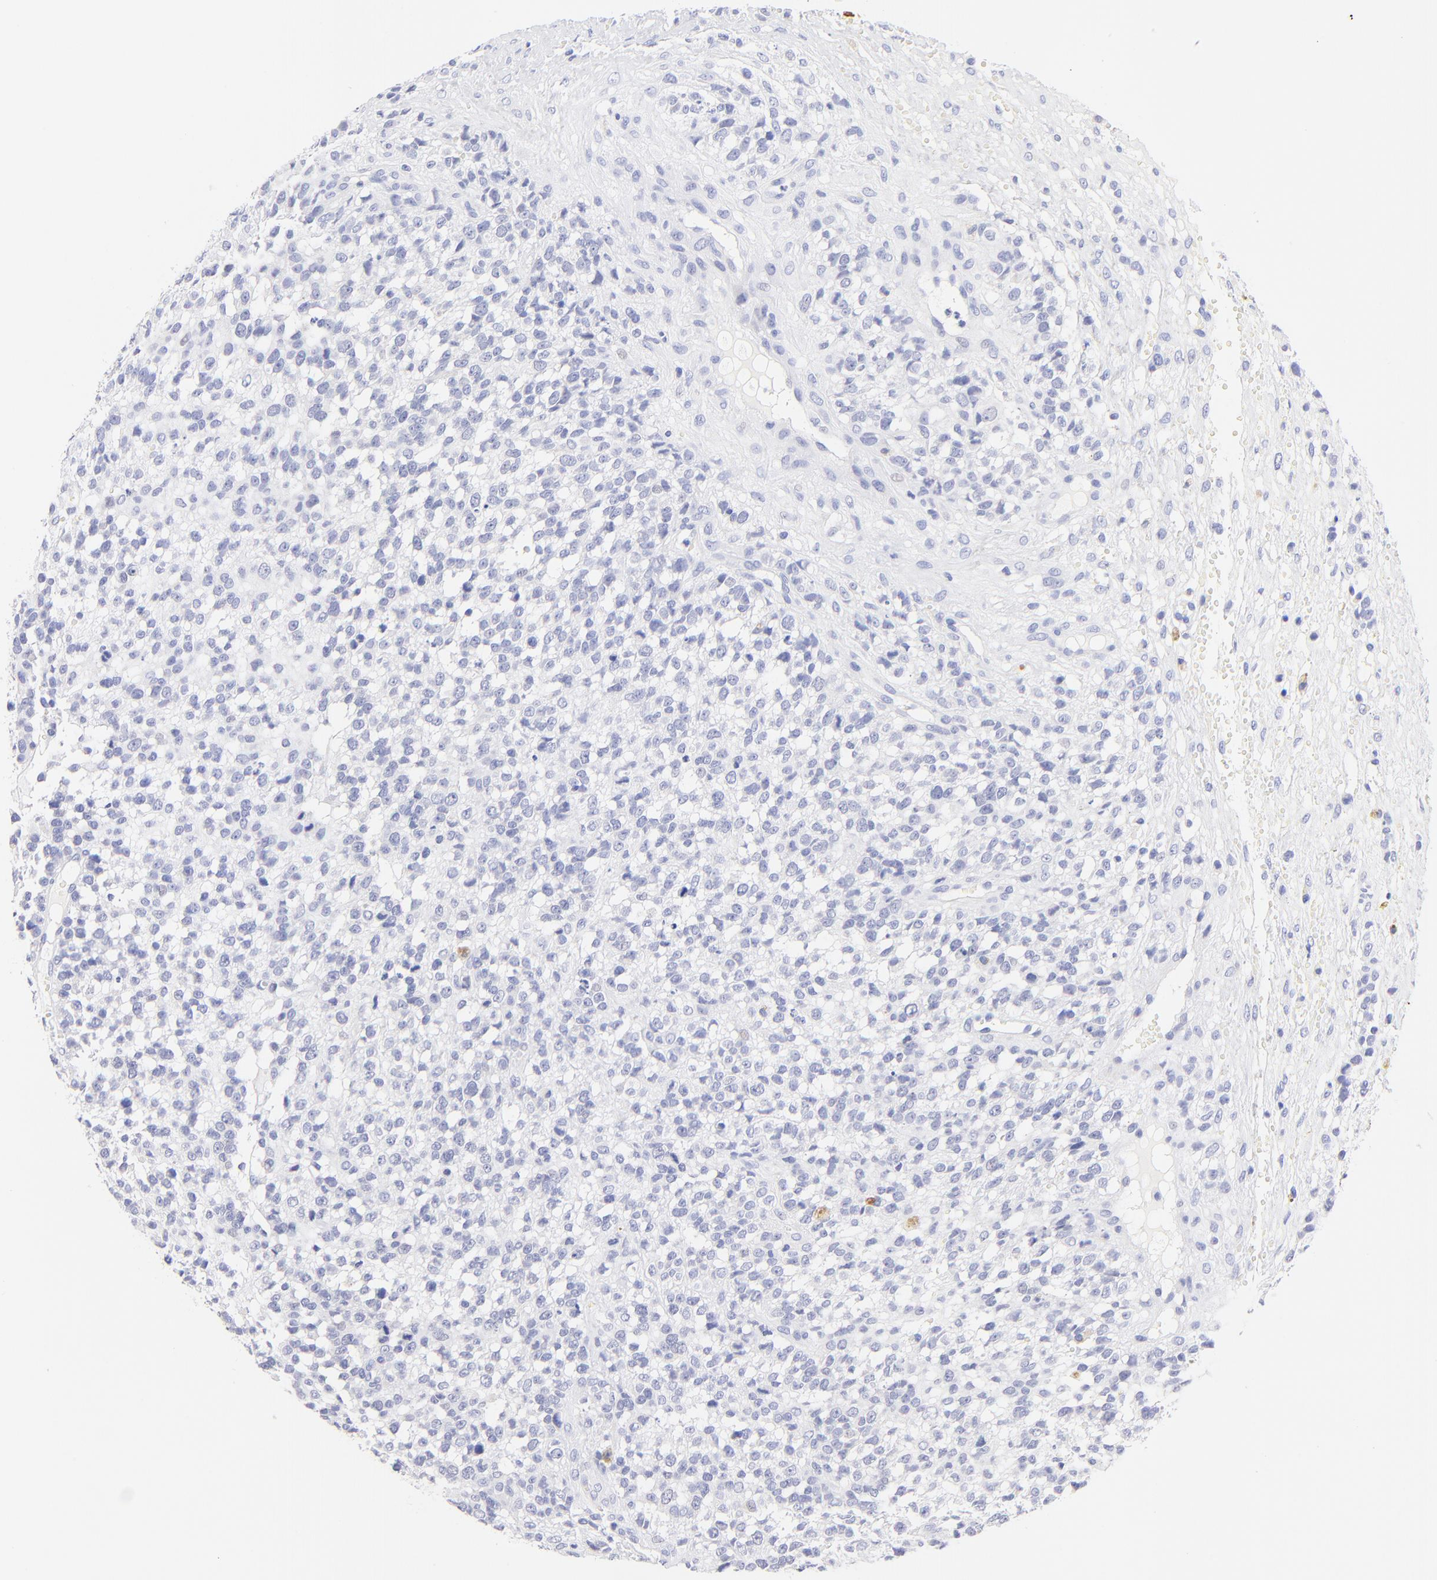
{"staining": {"intensity": "negative", "quantity": "none", "location": "none"}, "tissue": "glioma", "cell_type": "Tumor cells", "image_type": "cancer", "snomed": [{"axis": "morphology", "description": "Glioma, malignant, High grade"}, {"axis": "topography", "description": "Brain"}], "caption": "IHC histopathology image of human glioma stained for a protein (brown), which displays no expression in tumor cells.", "gene": "RAB3A", "patient": {"sex": "male", "age": 66}}